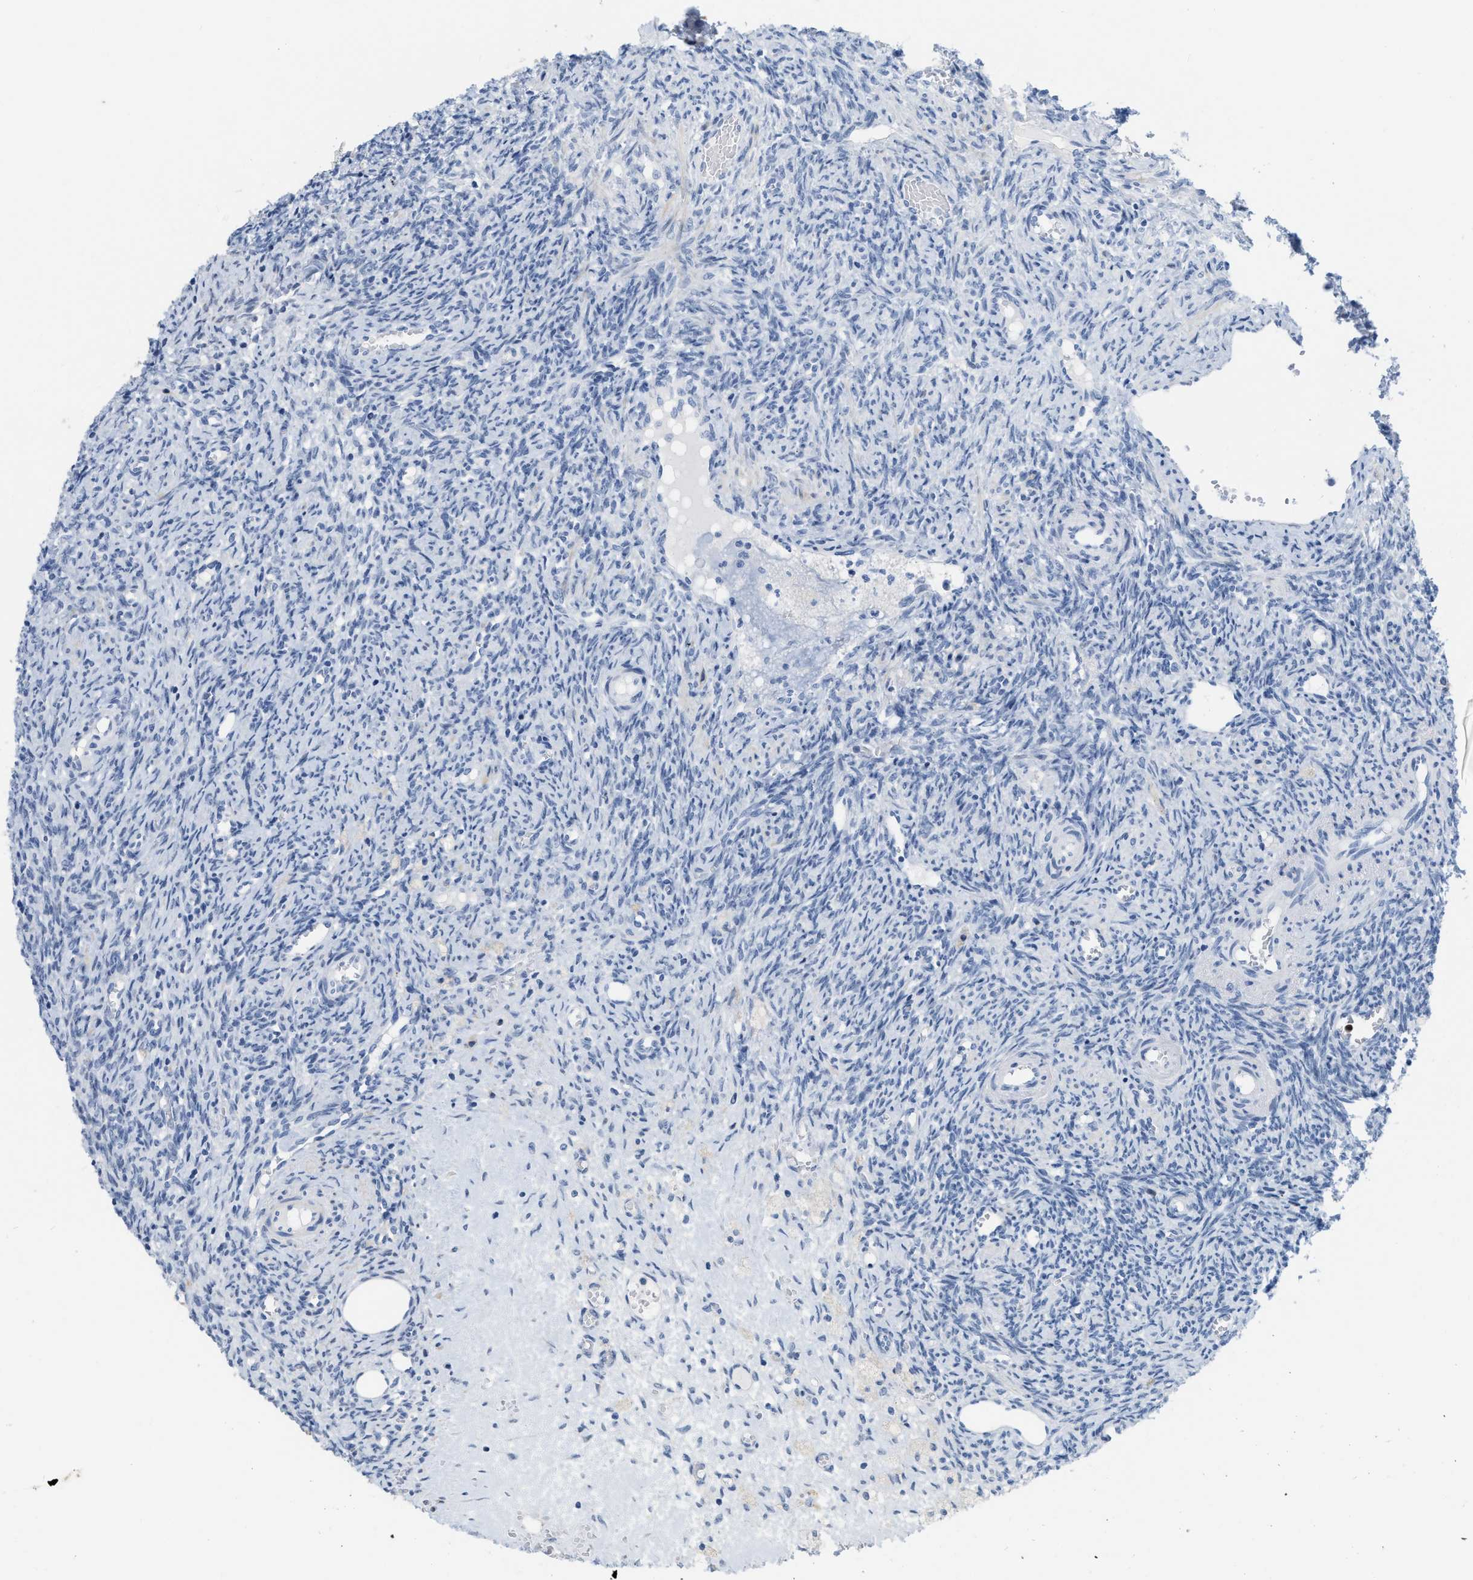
{"staining": {"intensity": "strong", "quantity": ">75%", "location": "cytoplasmic/membranous"}, "tissue": "ovary", "cell_type": "Follicle cells", "image_type": "normal", "snomed": [{"axis": "morphology", "description": "Normal tissue, NOS"}, {"axis": "topography", "description": "Ovary"}], "caption": "The photomicrograph demonstrates staining of benign ovary, revealing strong cytoplasmic/membranous protein staining (brown color) within follicle cells.", "gene": "CRYM", "patient": {"sex": "female", "age": 41}}